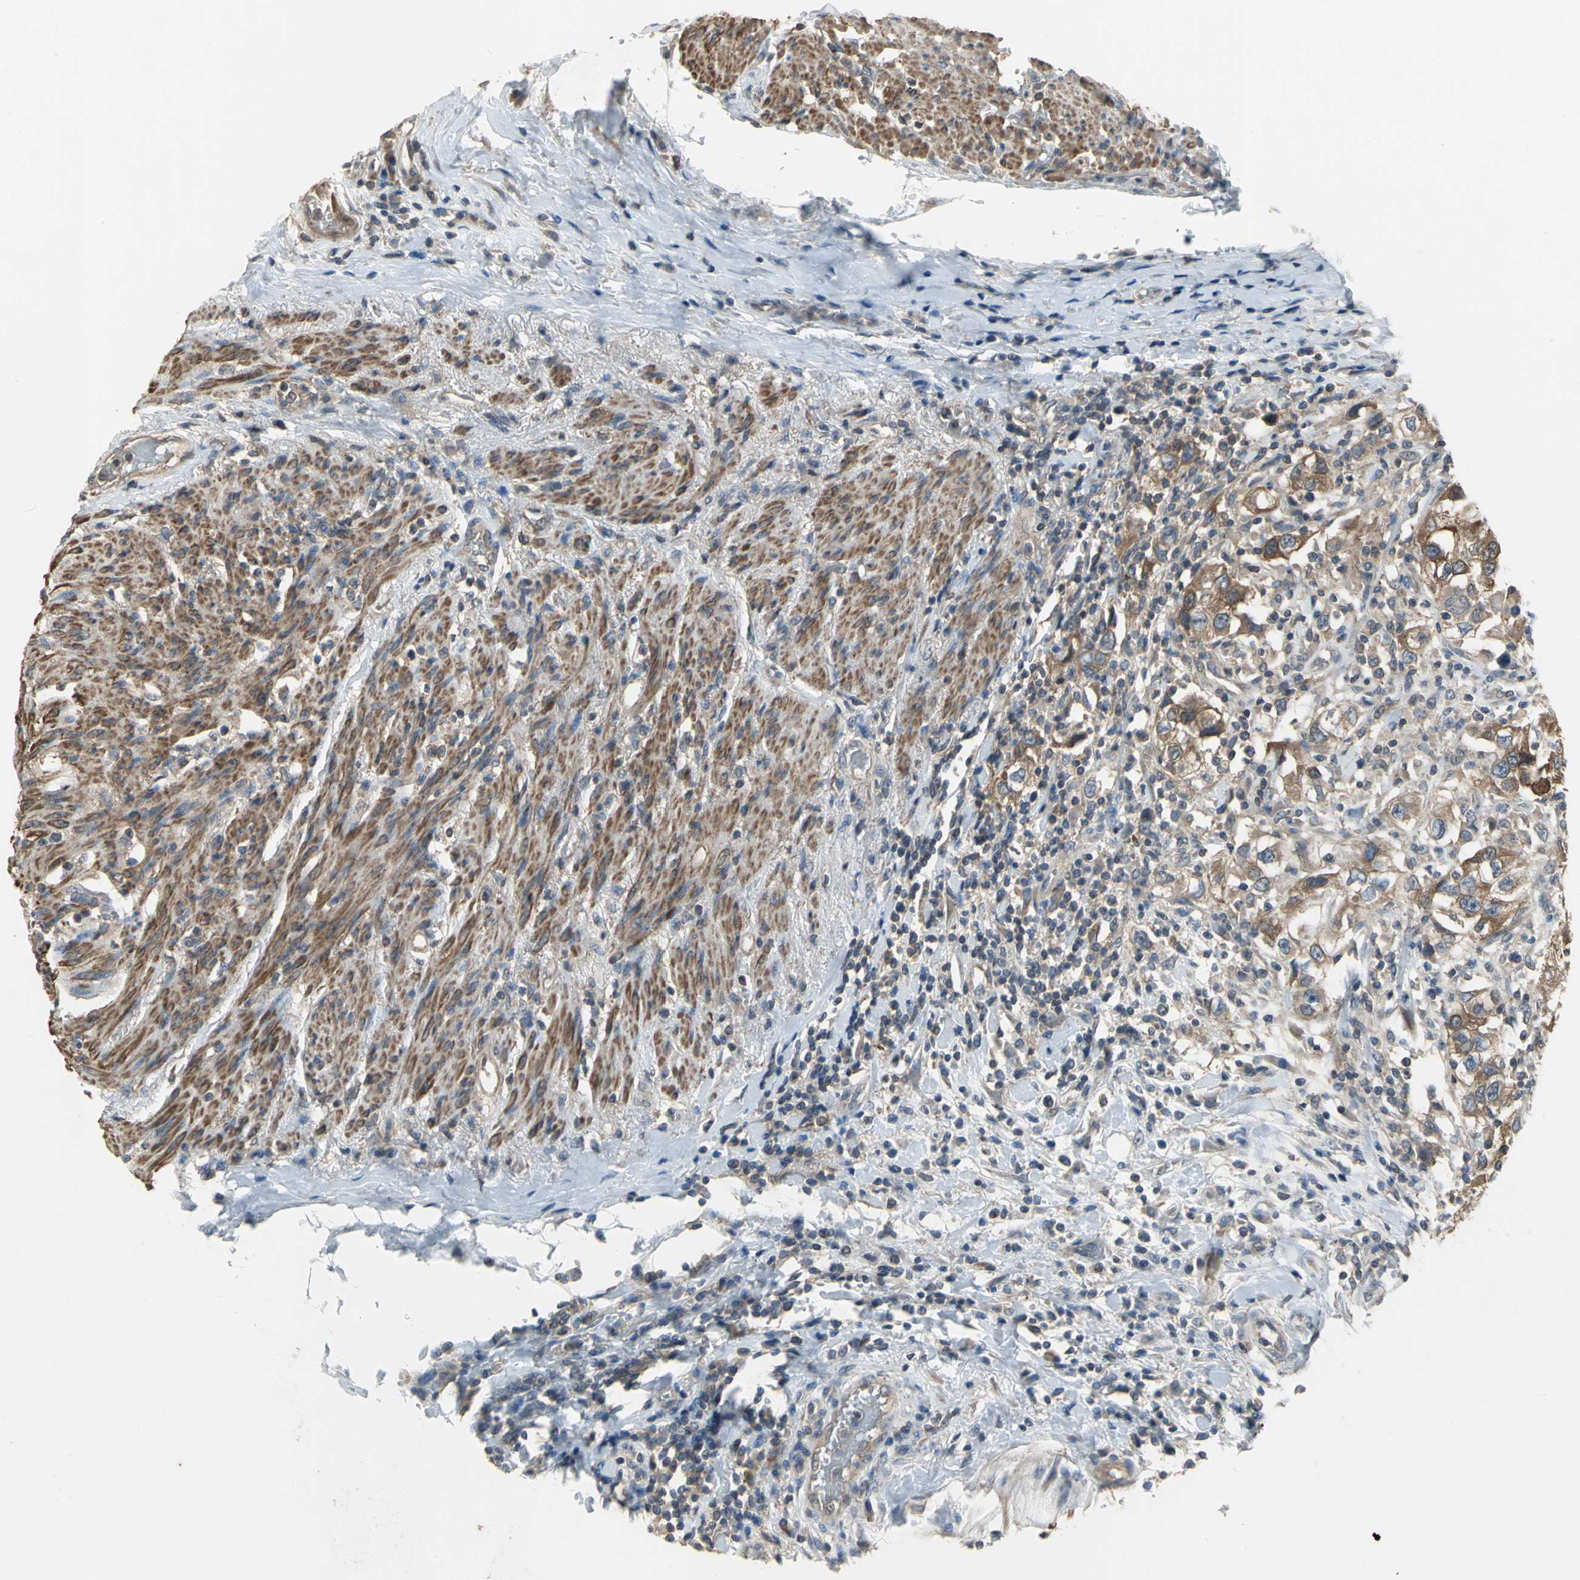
{"staining": {"intensity": "strong", "quantity": ">75%", "location": "cytoplasmic/membranous"}, "tissue": "urothelial cancer", "cell_type": "Tumor cells", "image_type": "cancer", "snomed": [{"axis": "morphology", "description": "Urothelial carcinoma, High grade"}, {"axis": "topography", "description": "Urinary bladder"}], "caption": "Protein expression analysis of urothelial carcinoma (high-grade) displays strong cytoplasmic/membranous staining in approximately >75% of tumor cells.", "gene": "MET", "patient": {"sex": "female", "age": 80}}